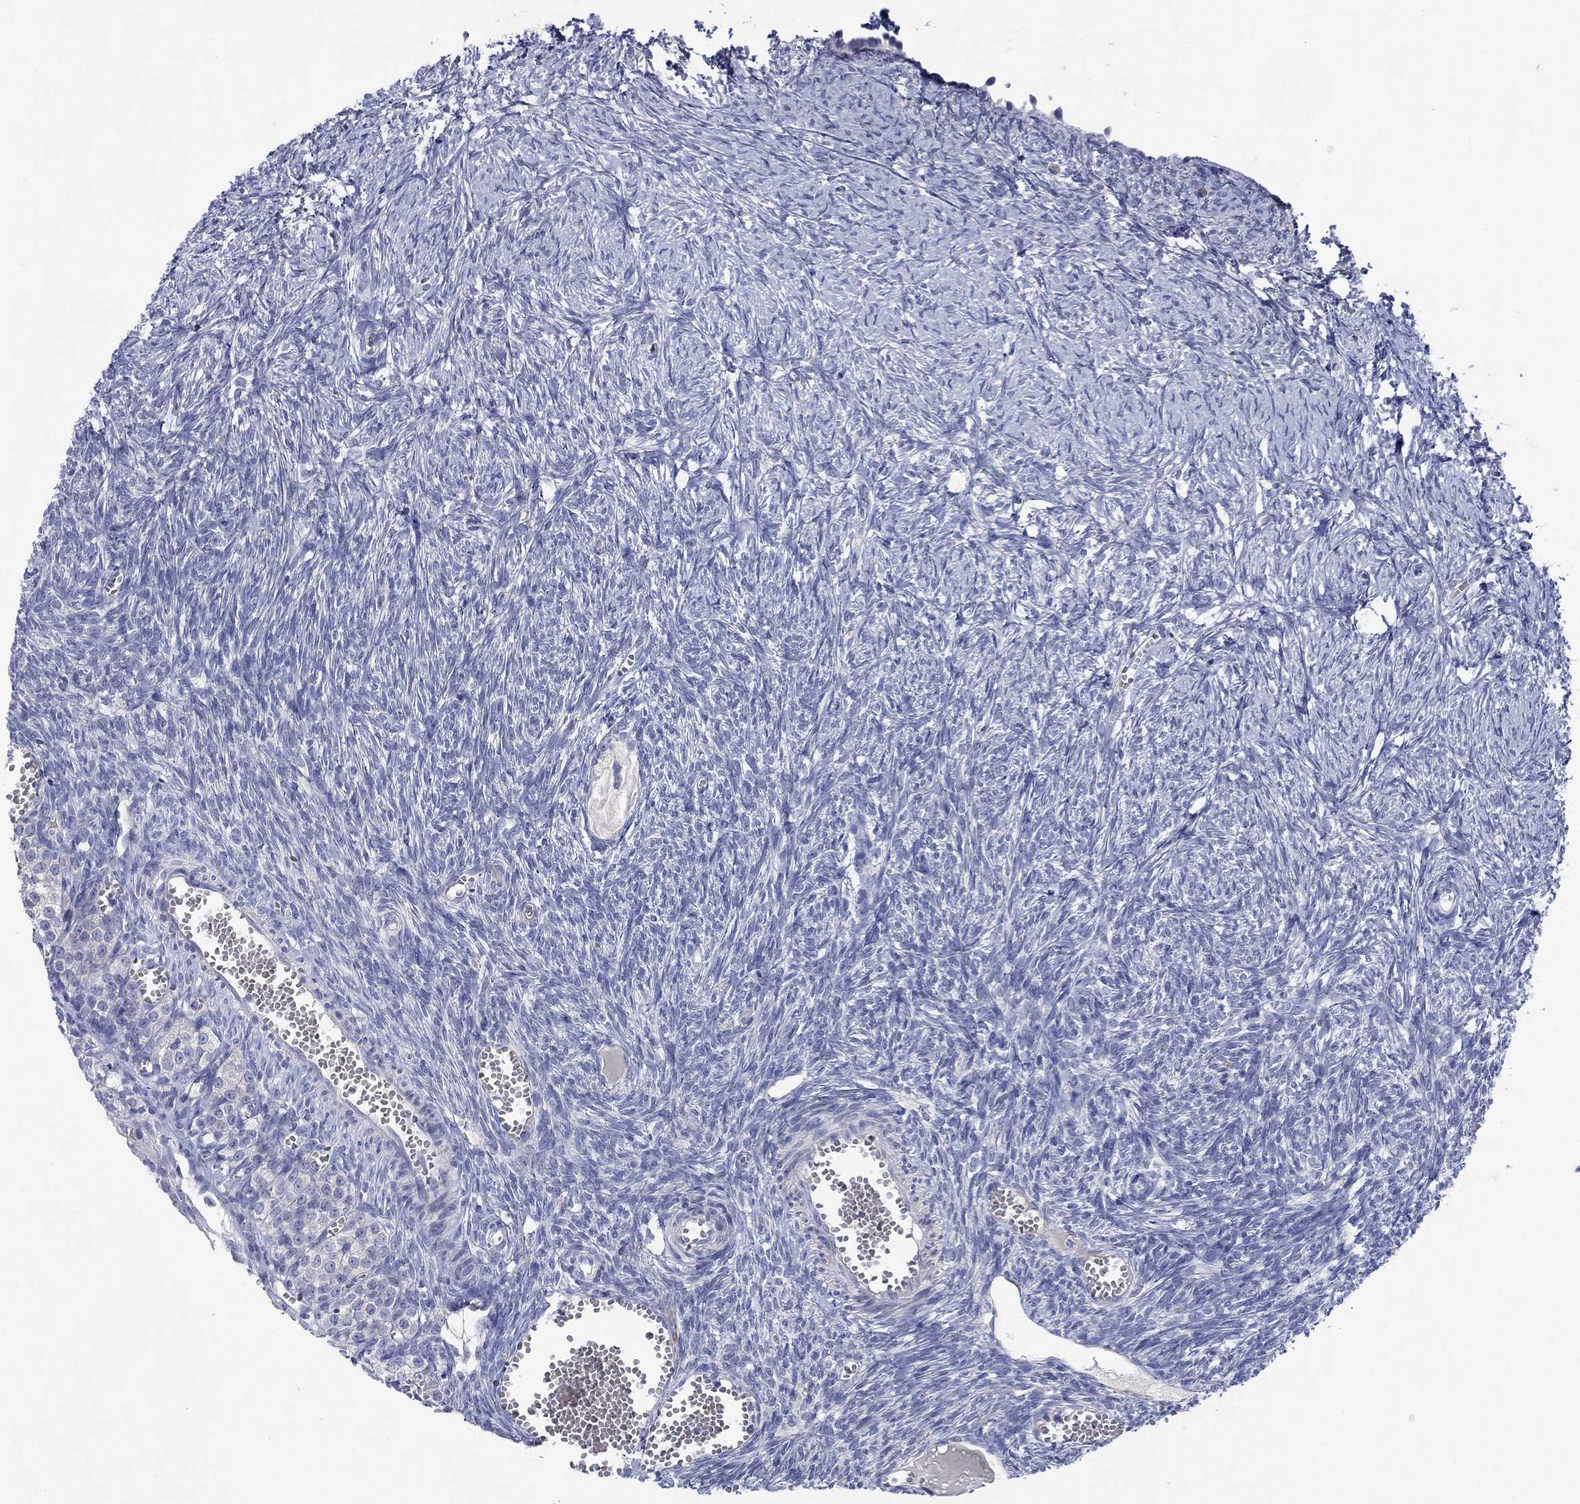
{"staining": {"intensity": "negative", "quantity": "none", "location": "none"}, "tissue": "ovary", "cell_type": "Follicle cells", "image_type": "normal", "snomed": [{"axis": "morphology", "description": "Normal tissue, NOS"}, {"axis": "topography", "description": "Ovary"}], "caption": "Human ovary stained for a protein using IHC shows no staining in follicle cells.", "gene": "PTPRZ1", "patient": {"sex": "female", "age": 43}}